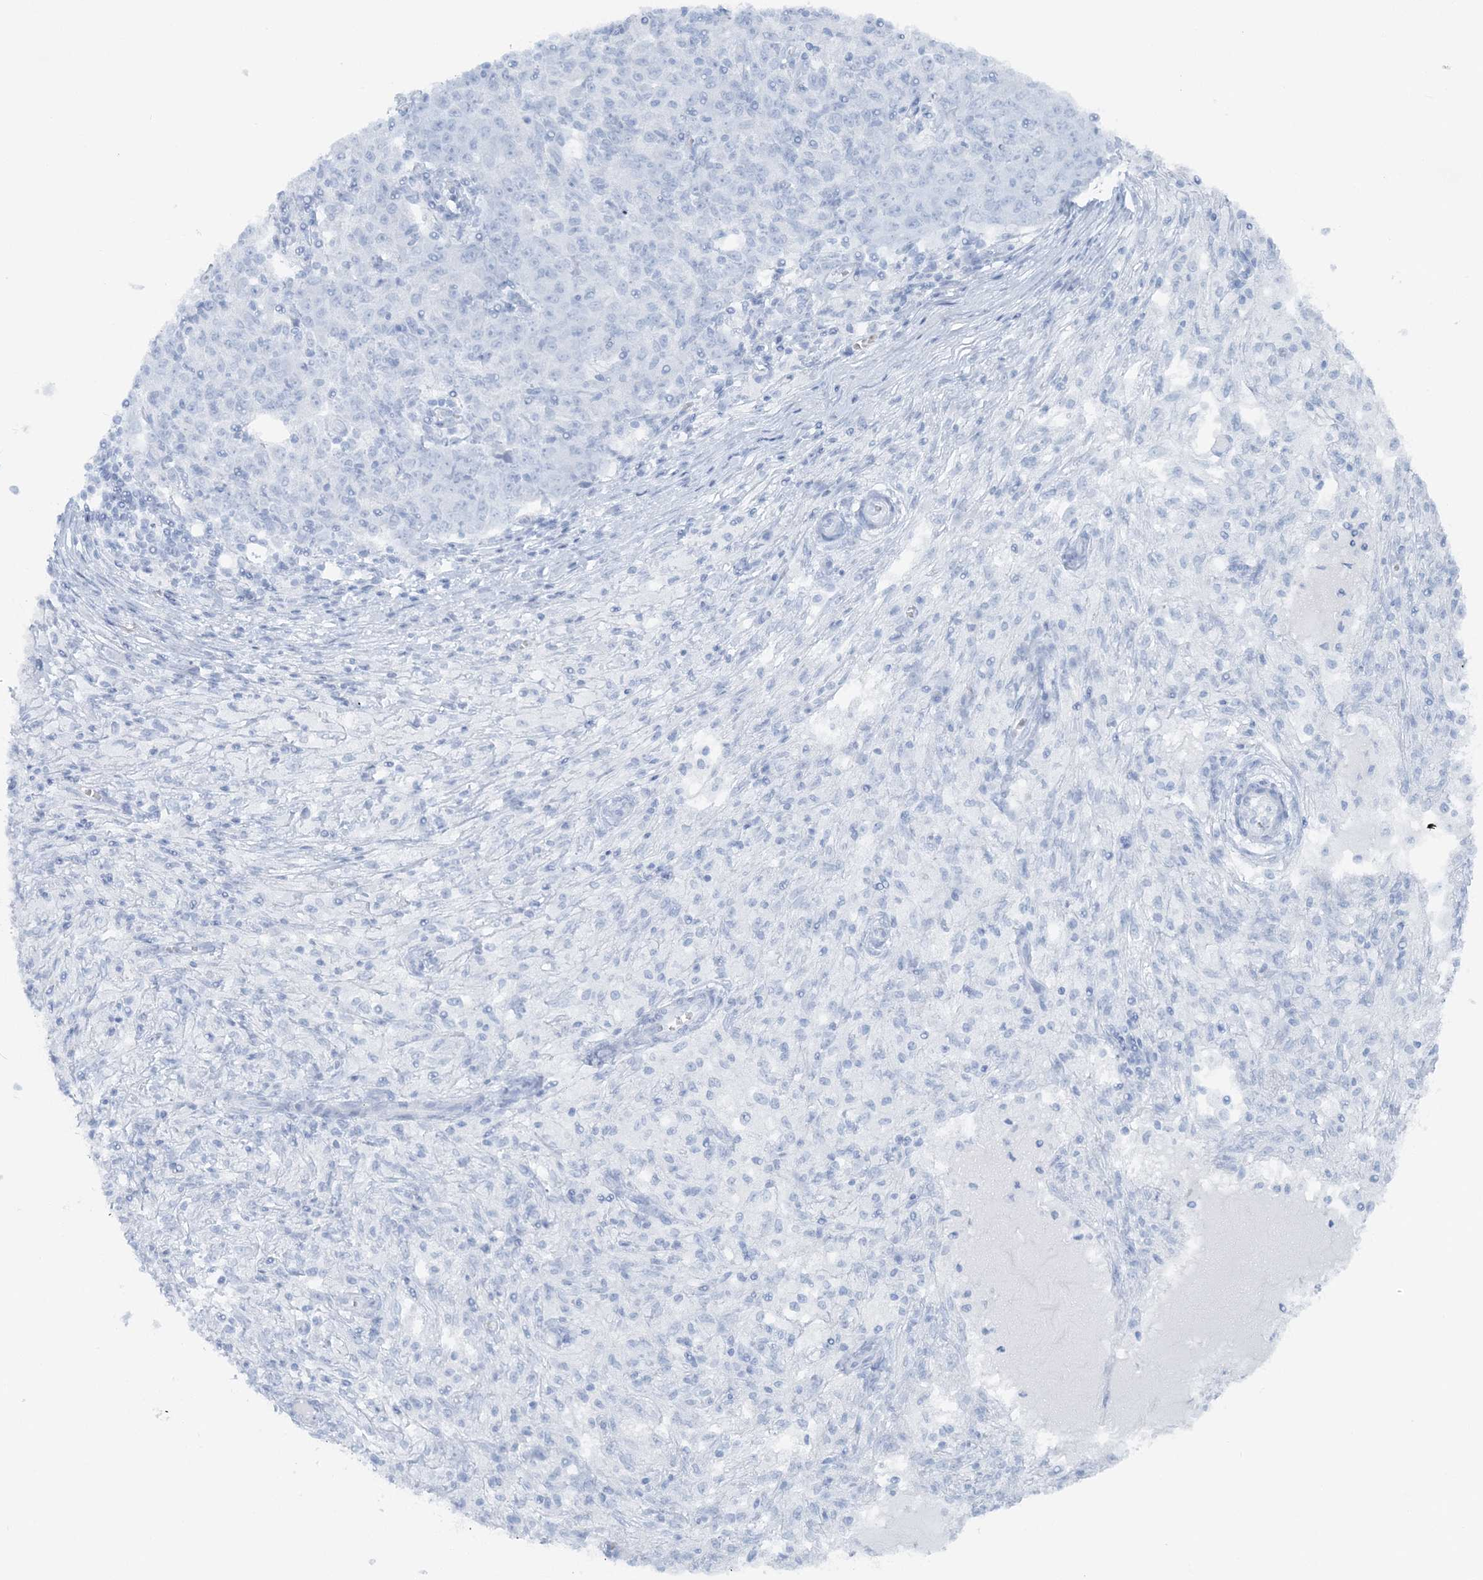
{"staining": {"intensity": "negative", "quantity": "none", "location": "none"}, "tissue": "ovarian cancer", "cell_type": "Tumor cells", "image_type": "cancer", "snomed": [{"axis": "morphology", "description": "Carcinoma, endometroid"}, {"axis": "topography", "description": "Ovary"}], "caption": "Immunohistochemistry of ovarian cancer reveals no positivity in tumor cells.", "gene": "ATP11A", "patient": {"sex": "female", "age": 42}}